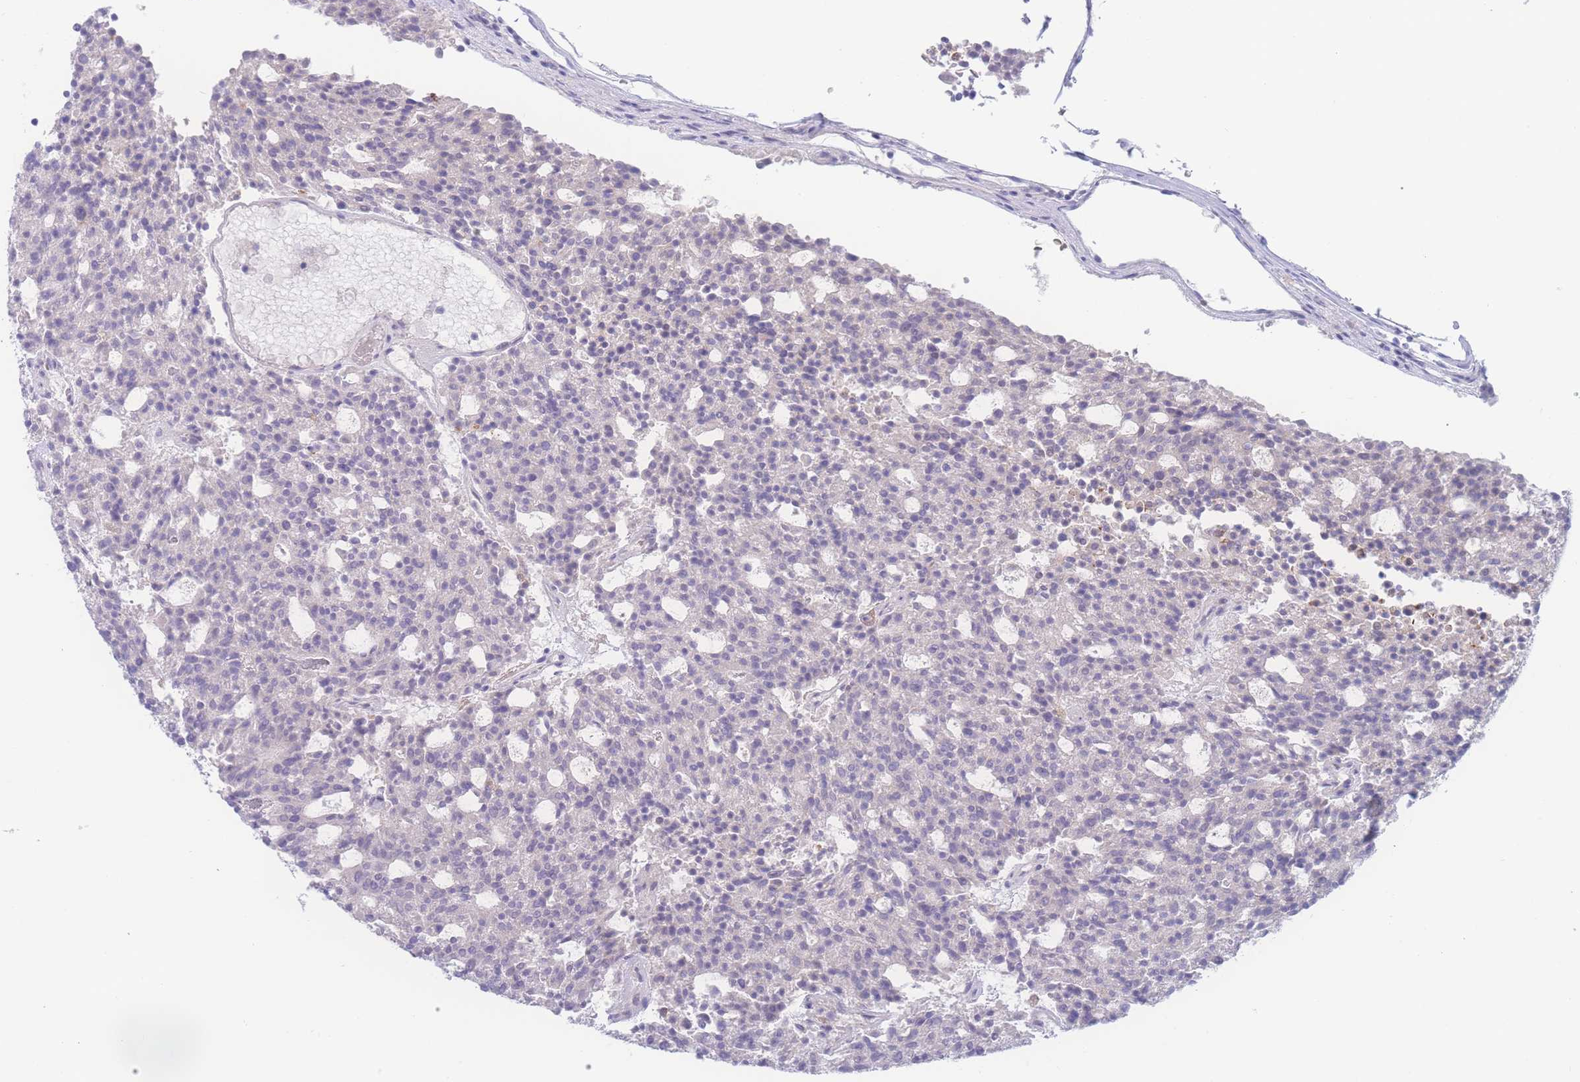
{"staining": {"intensity": "negative", "quantity": "none", "location": "none"}, "tissue": "carcinoid", "cell_type": "Tumor cells", "image_type": "cancer", "snomed": [{"axis": "morphology", "description": "Carcinoid, malignant, NOS"}, {"axis": "topography", "description": "Pancreas"}], "caption": "Tumor cells show no significant protein staining in carcinoid.", "gene": "PRSS22", "patient": {"sex": "female", "age": 54}}